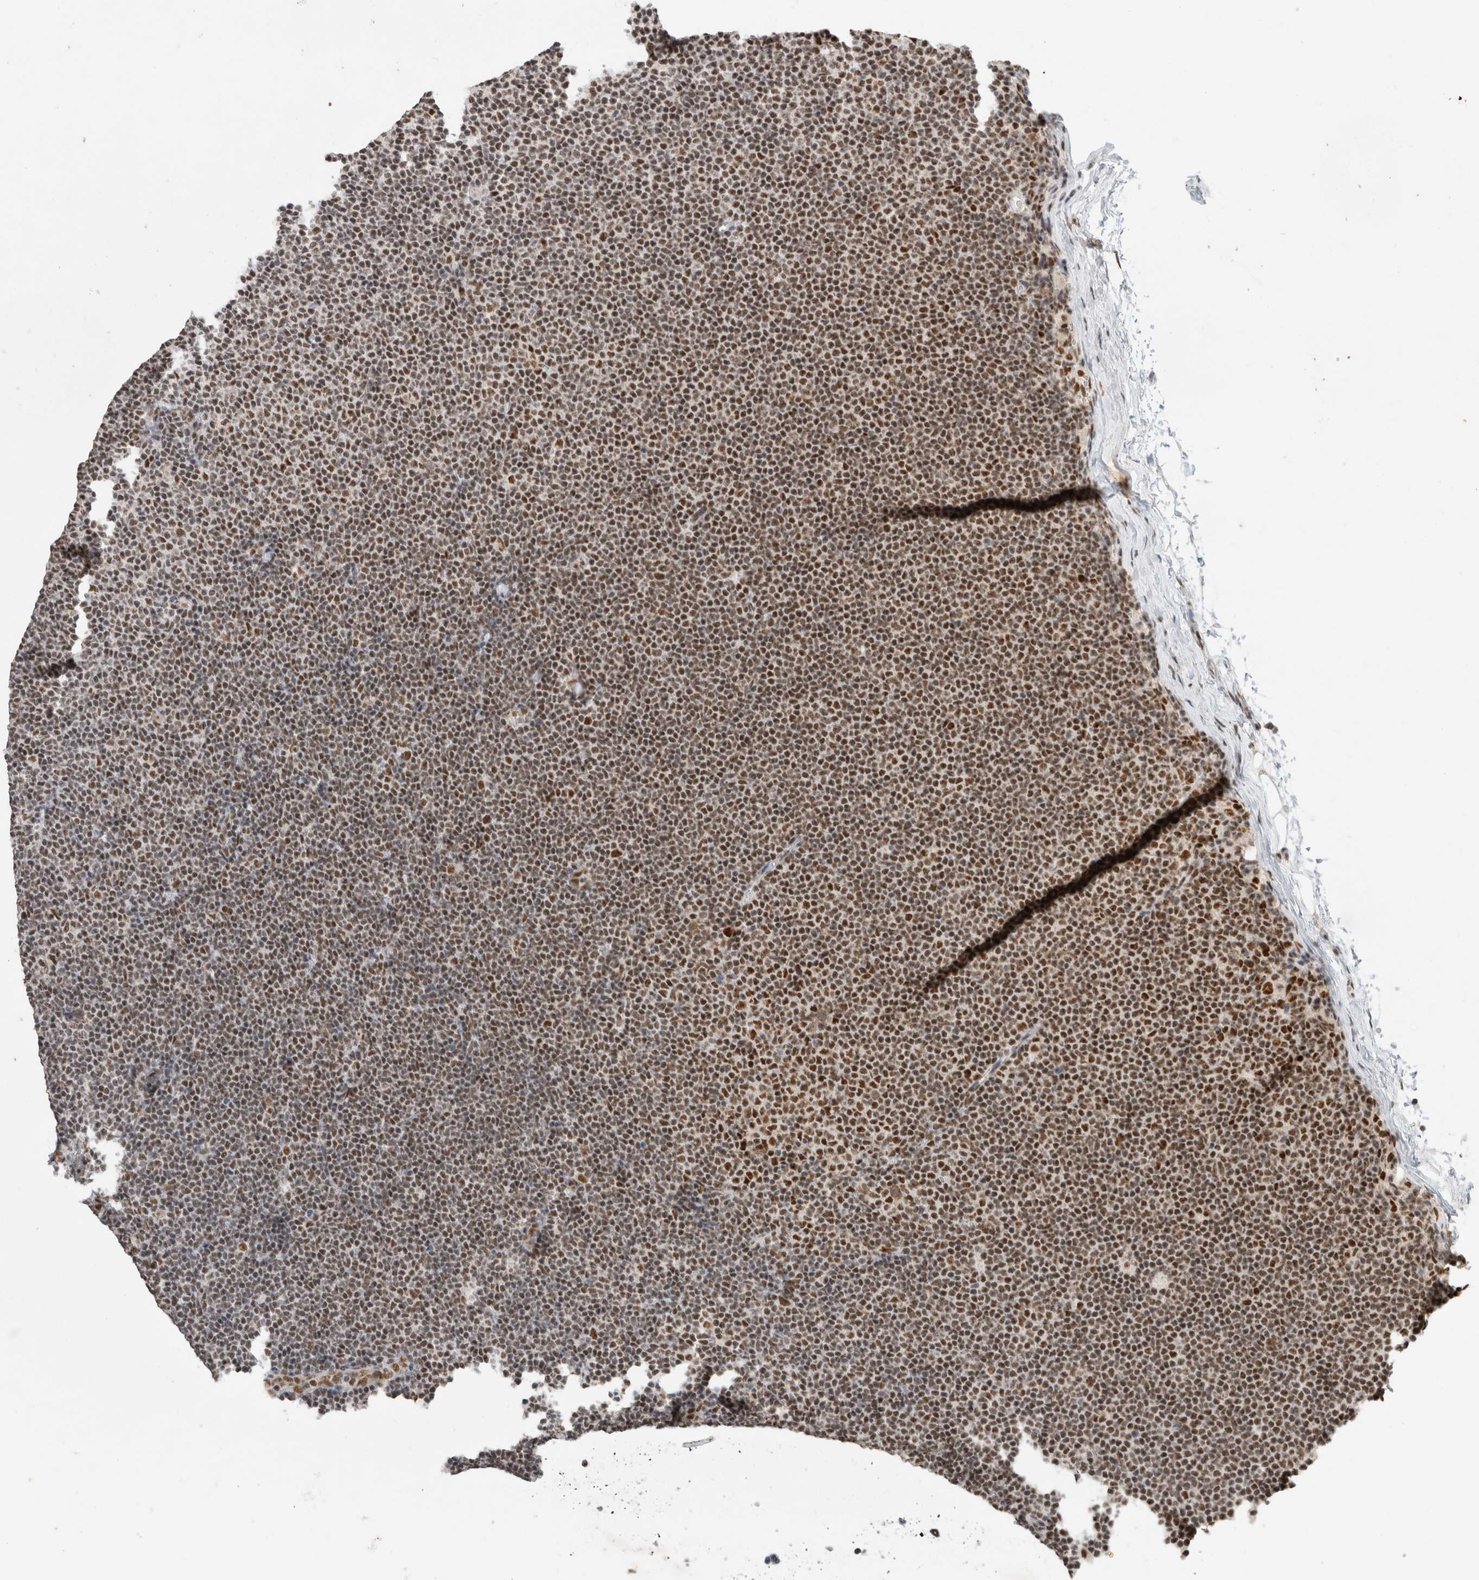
{"staining": {"intensity": "strong", "quantity": "25%-75%", "location": "nuclear"}, "tissue": "lymphoma", "cell_type": "Tumor cells", "image_type": "cancer", "snomed": [{"axis": "morphology", "description": "Malignant lymphoma, non-Hodgkin's type, Low grade"}, {"axis": "topography", "description": "Lymph node"}], "caption": "High-magnification brightfield microscopy of lymphoma stained with DAB (brown) and counterstained with hematoxylin (blue). tumor cells exhibit strong nuclear expression is present in about25%-75% of cells. The staining was performed using DAB (3,3'-diaminobenzidine), with brown indicating positive protein expression. Nuclei are stained blue with hematoxylin.", "gene": "DDX42", "patient": {"sex": "female", "age": 53}}